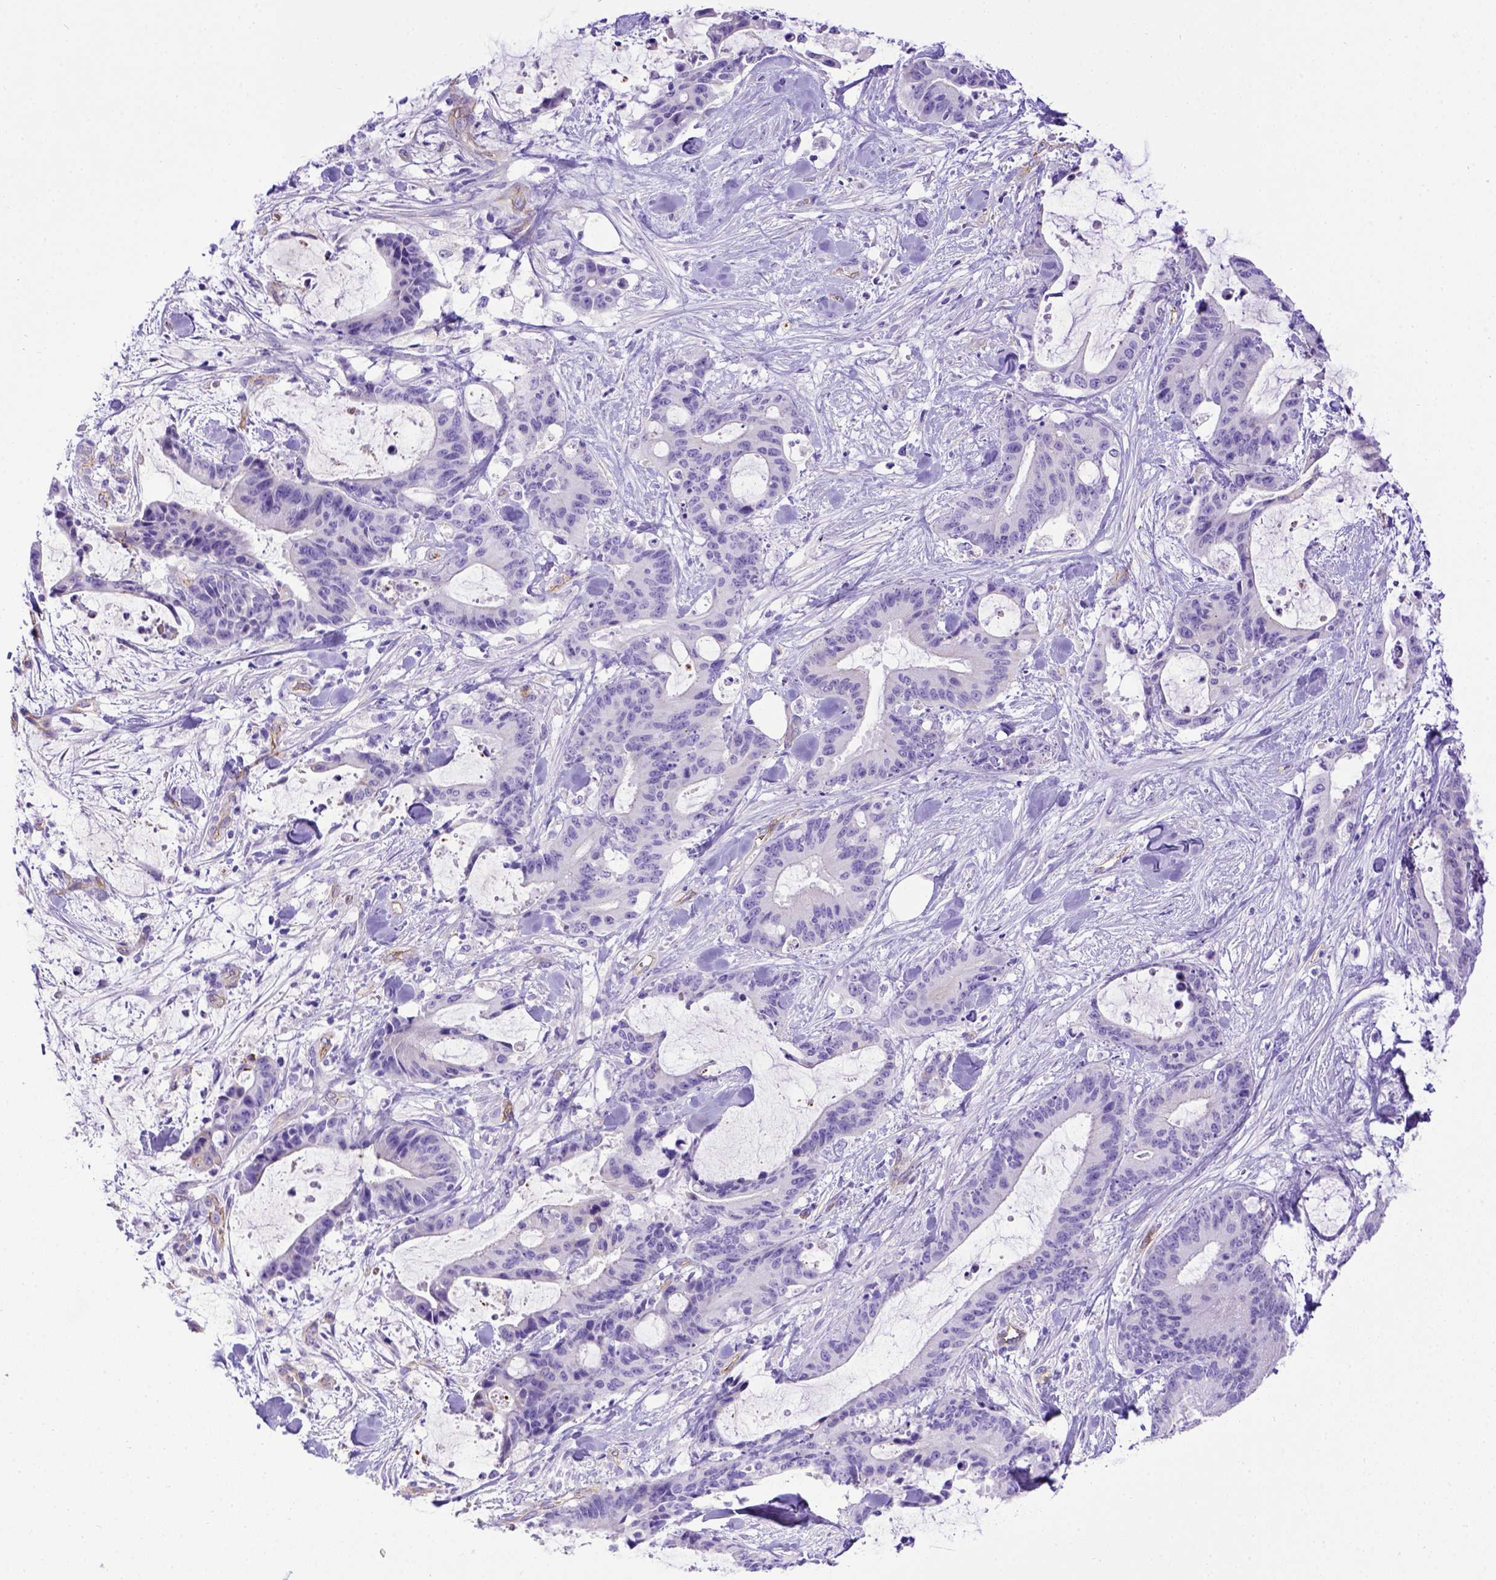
{"staining": {"intensity": "negative", "quantity": "none", "location": "none"}, "tissue": "liver cancer", "cell_type": "Tumor cells", "image_type": "cancer", "snomed": [{"axis": "morphology", "description": "Cholangiocarcinoma"}, {"axis": "topography", "description": "Liver"}], "caption": "IHC photomicrograph of neoplastic tissue: human liver cancer (cholangiocarcinoma) stained with DAB shows no significant protein positivity in tumor cells. (DAB IHC with hematoxylin counter stain).", "gene": "LRRC18", "patient": {"sex": "female", "age": 73}}